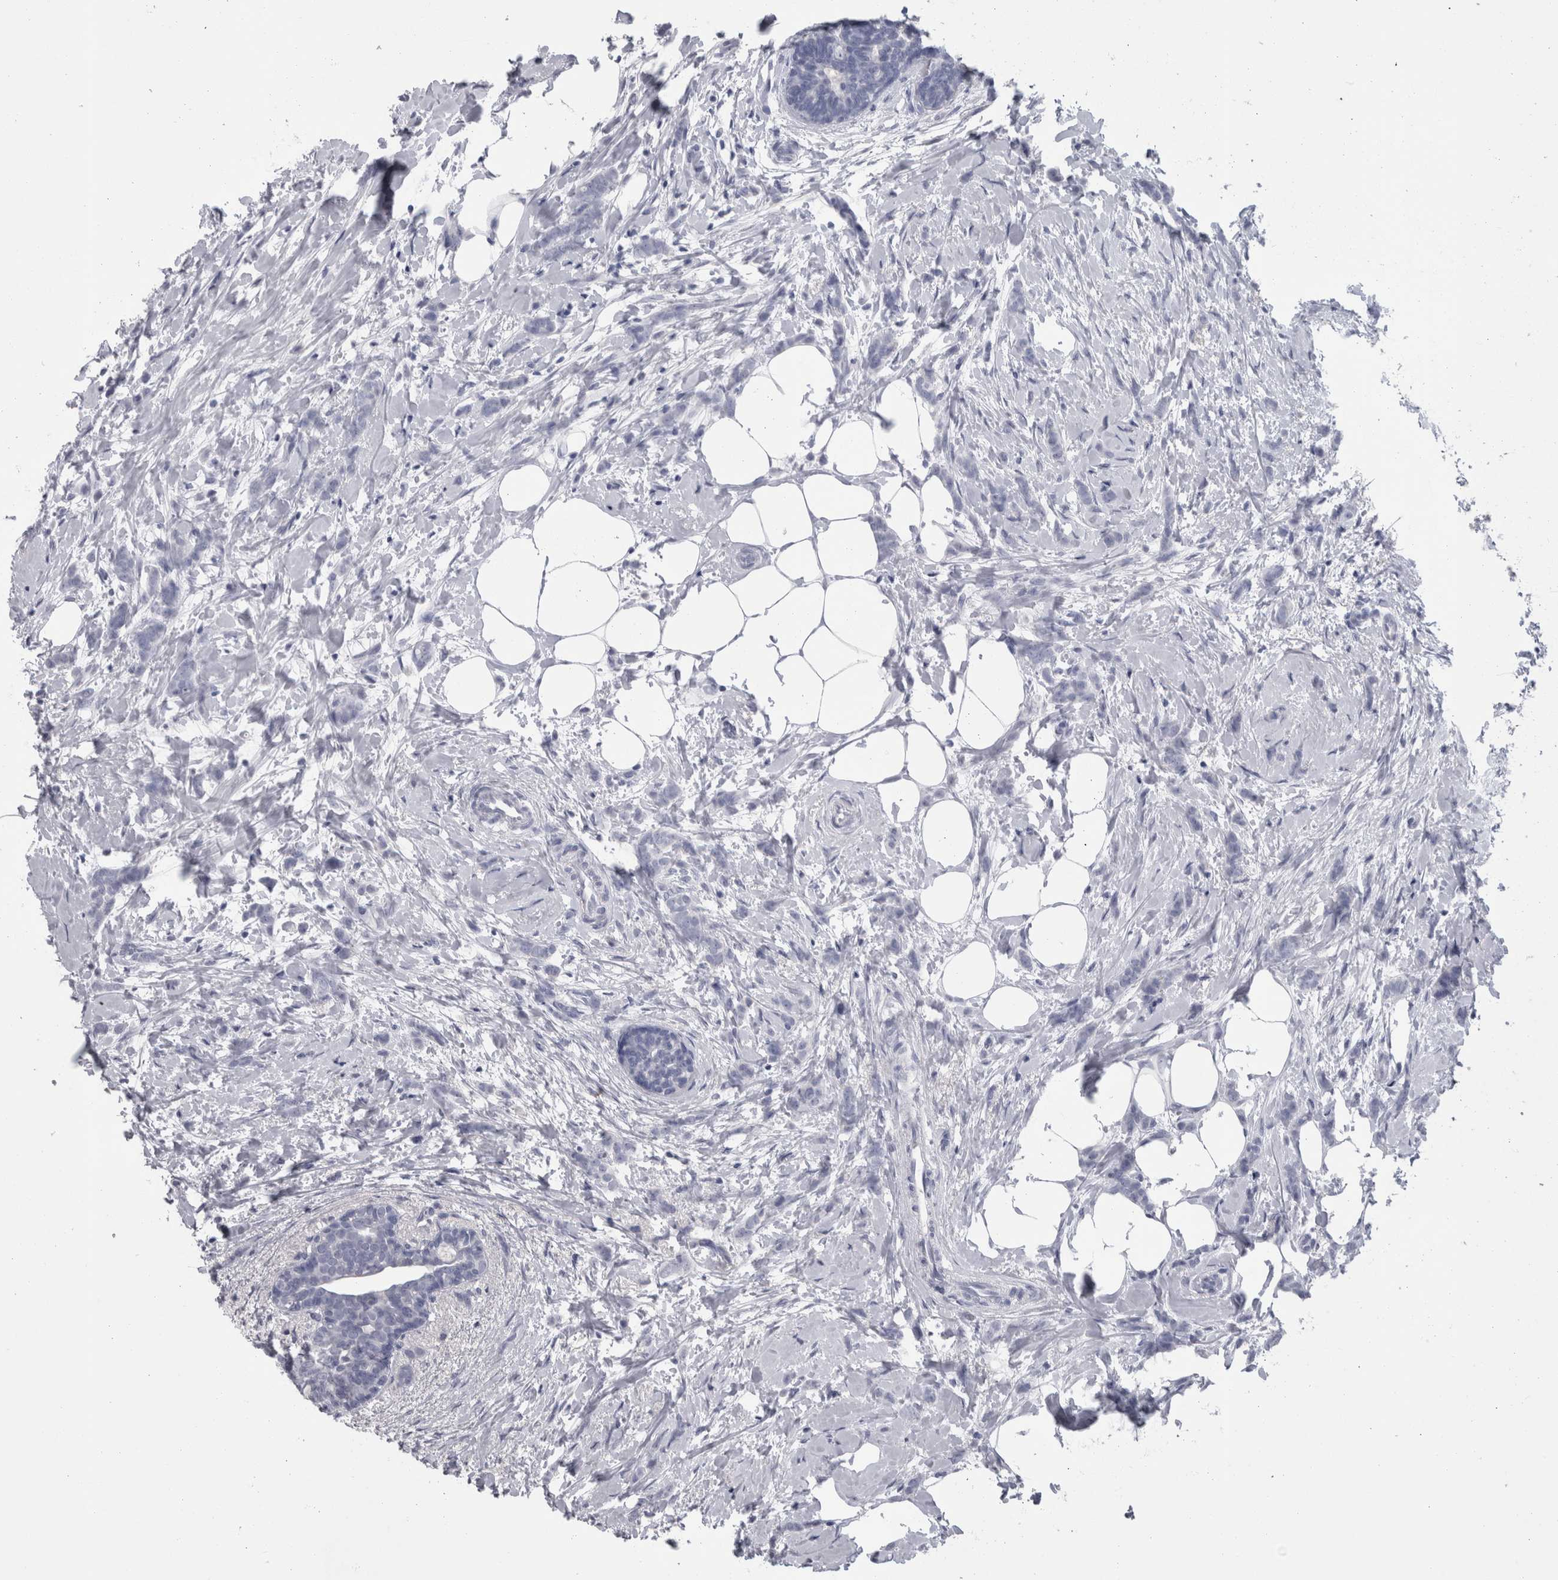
{"staining": {"intensity": "negative", "quantity": "none", "location": "none"}, "tissue": "breast cancer", "cell_type": "Tumor cells", "image_type": "cancer", "snomed": [{"axis": "morphology", "description": "Lobular carcinoma, in situ"}, {"axis": "morphology", "description": "Lobular carcinoma"}, {"axis": "topography", "description": "Breast"}], "caption": "Breast cancer (lobular carcinoma in situ) was stained to show a protein in brown. There is no significant staining in tumor cells.", "gene": "PTH", "patient": {"sex": "female", "age": 41}}